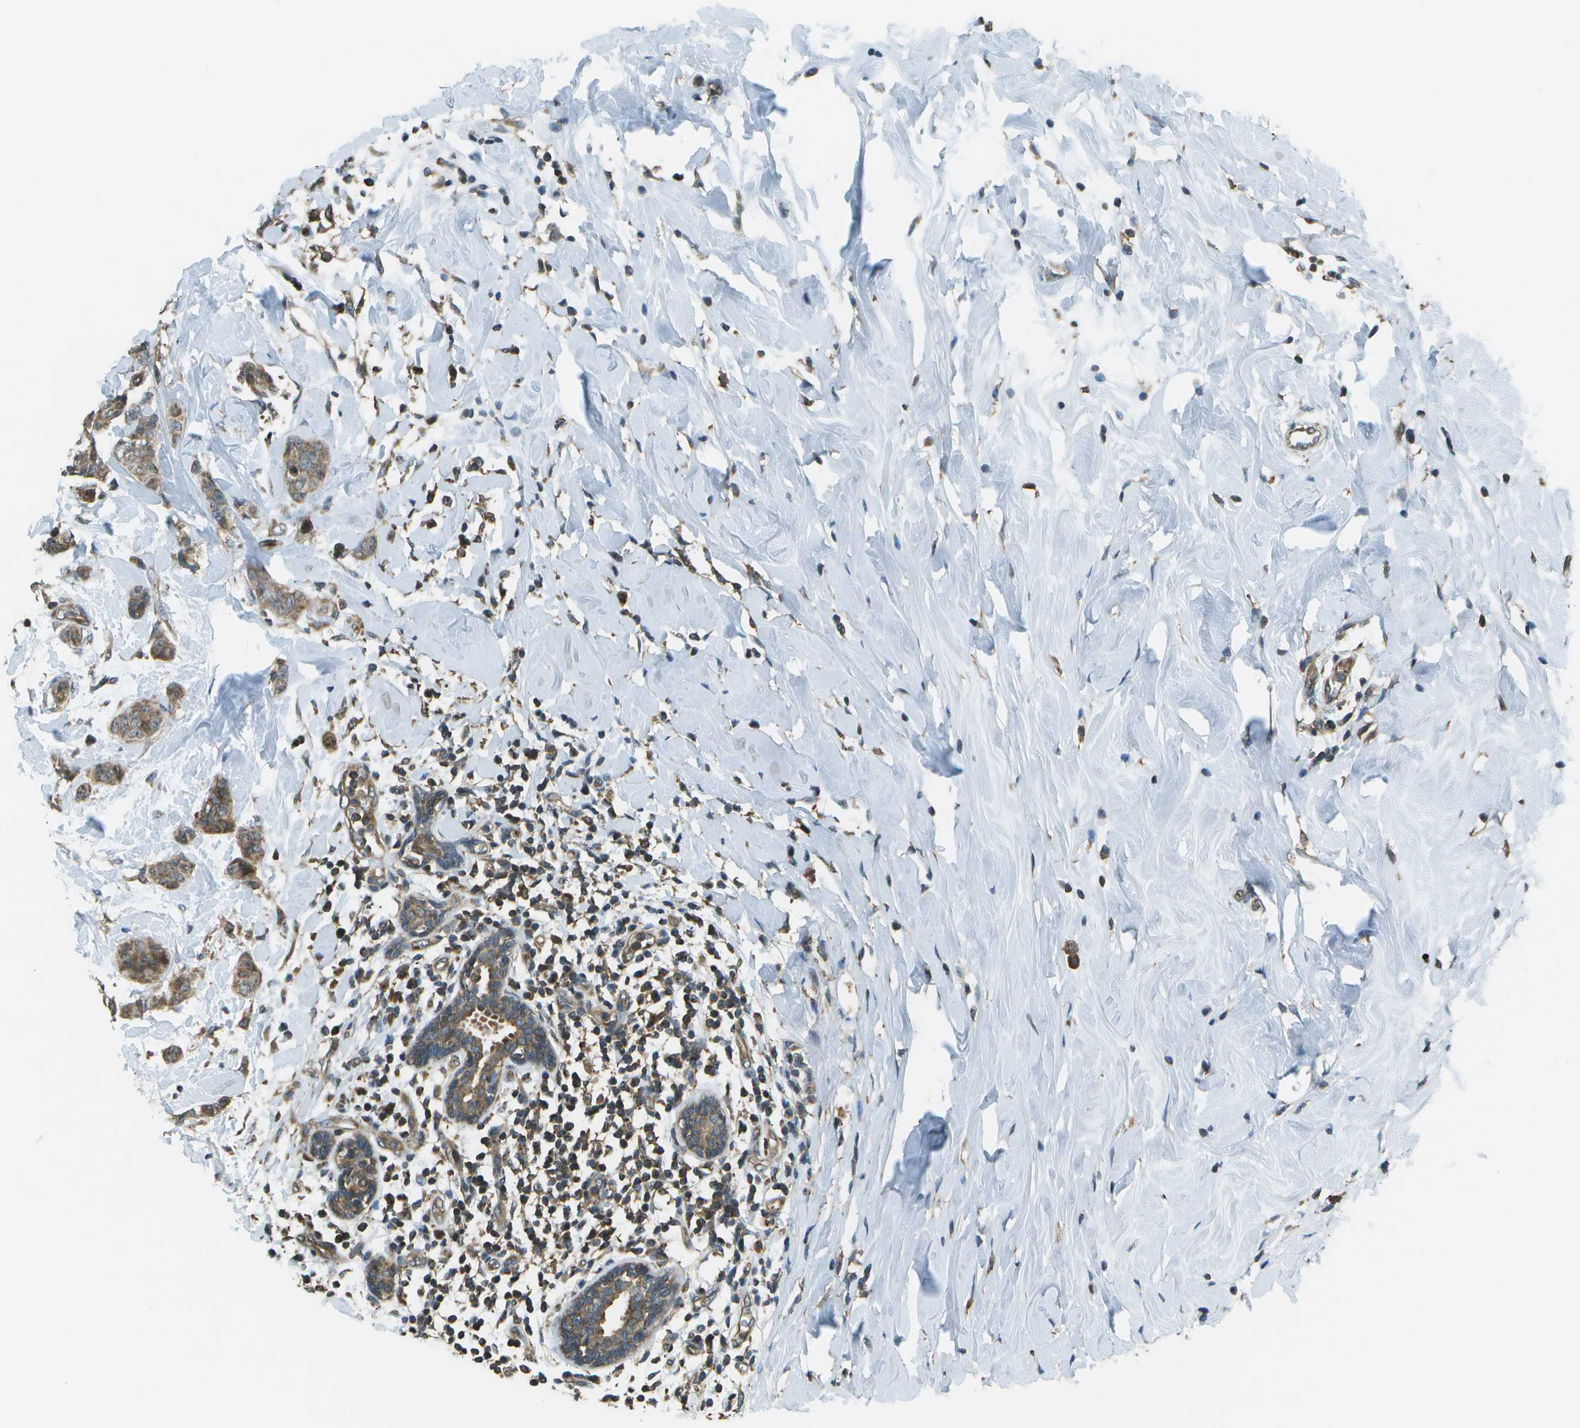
{"staining": {"intensity": "weak", "quantity": ">75%", "location": "cytoplasmic/membranous"}, "tissue": "breast cancer", "cell_type": "Tumor cells", "image_type": "cancer", "snomed": [{"axis": "morphology", "description": "Normal tissue, NOS"}, {"axis": "morphology", "description": "Duct carcinoma"}, {"axis": "topography", "description": "Breast"}], "caption": "Immunohistochemistry (IHC) micrograph of neoplastic tissue: human breast cancer (invasive ductal carcinoma) stained using immunohistochemistry shows low levels of weak protein expression localized specifically in the cytoplasmic/membranous of tumor cells, appearing as a cytoplasmic/membranous brown color.", "gene": "PLPBP", "patient": {"sex": "female", "age": 40}}